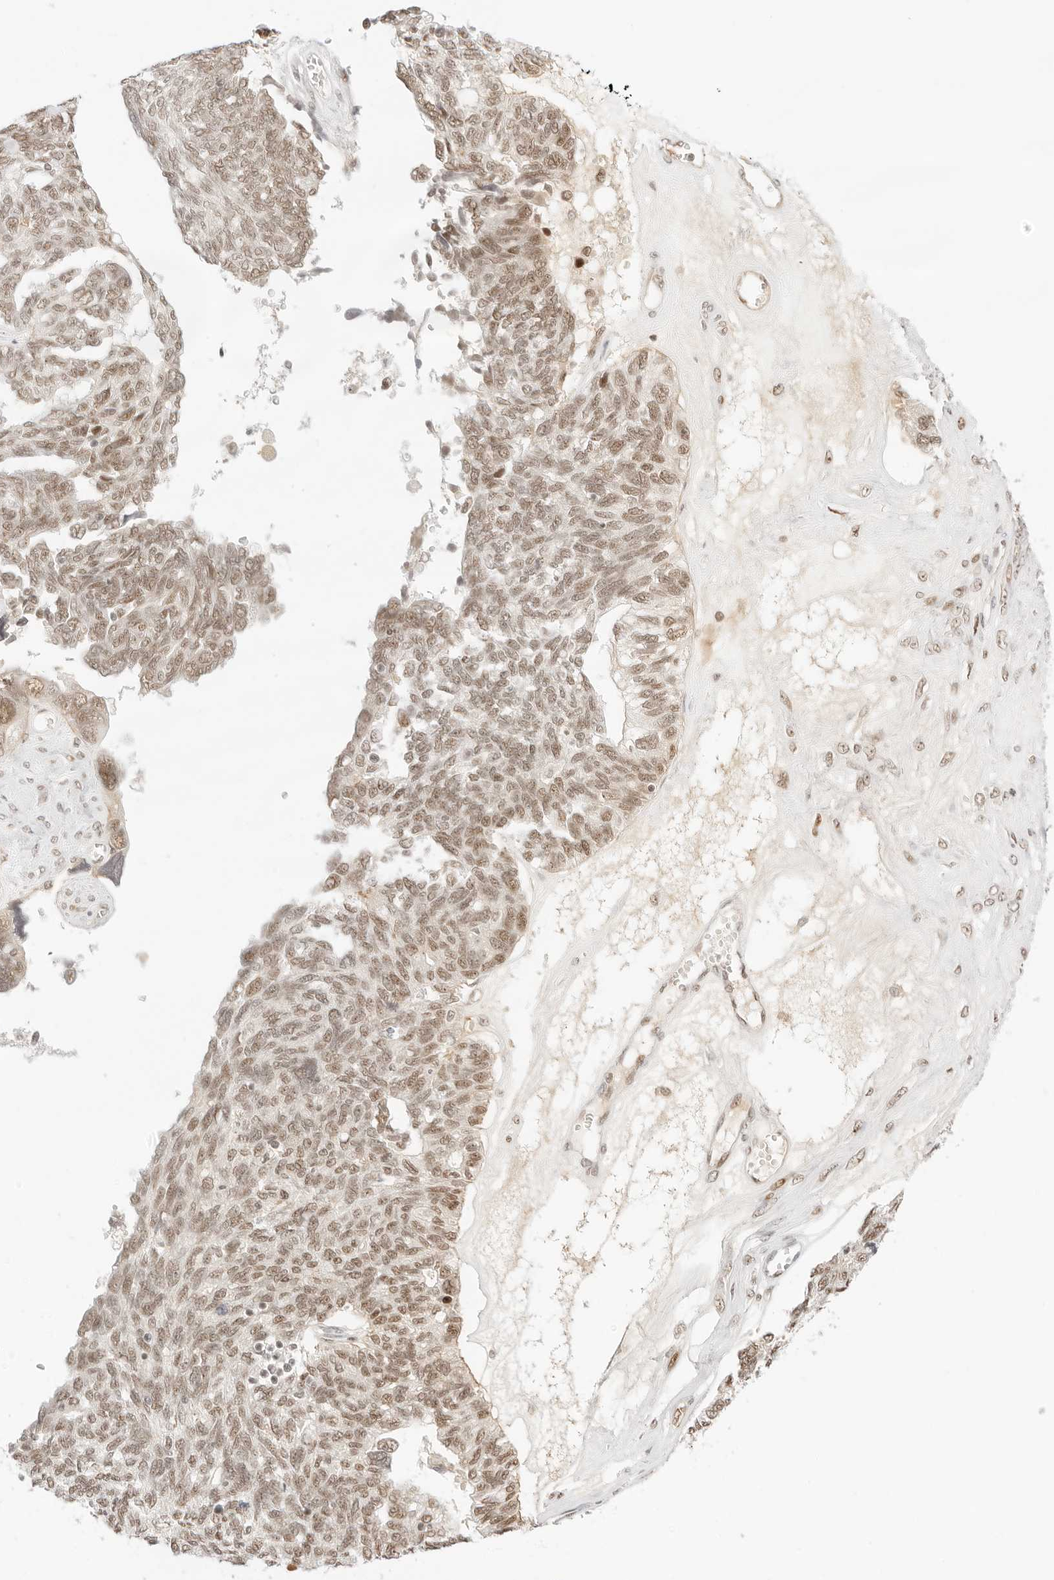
{"staining": {"intensity": "moderate", "quantity": ">75%", "location": "nuclear"}, "tissue": "ovarian cancer", "cell_type": "Tumor cells", "image_type": "cancer", "snomed": [{"axis": "morphology", "description": "Cystadenocarcinoma, serous, NOS"}, {"axis": "topography", "description": "Ovary"}], "caption": "Tumor cells exhibit medium levels of moderate nuclear staining in about >75% of cells in ovarian cancer (serous cystadenocarcinoma). Nuclei are stained in blue.", "gene": "ITGA6", "patient": {"sex": "female", "age": 79}}